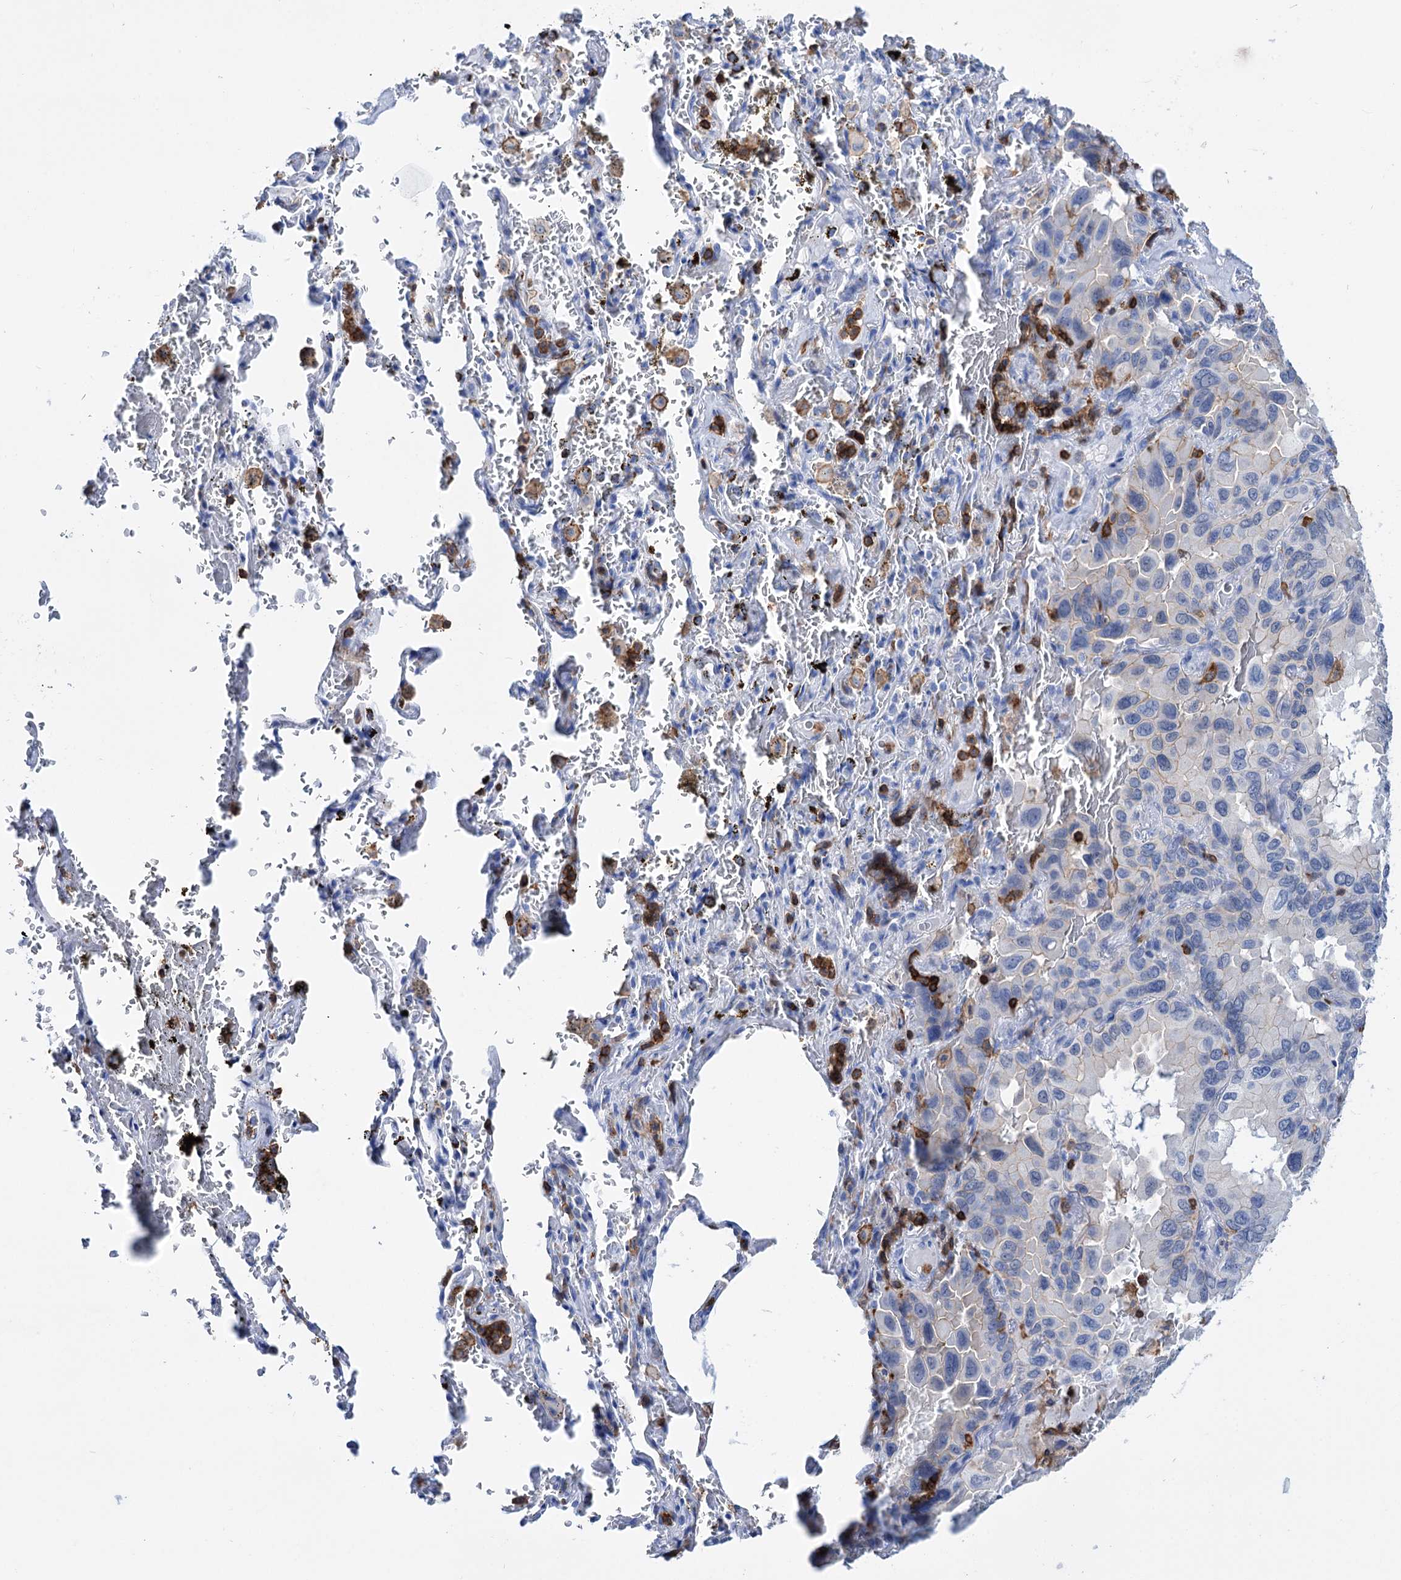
{"staining": {"intensity": "negative", "quantity": "none", "location": "none"}, "tissue": "lung cancer", "cell_type": "Tumor cells", "image_type": "cancer", "snomed": [{"axis": "morphology", "description": "Adenocarcinoma, NOS"}, {"axis": "topography", "description": "Lung"}], "caption": "This histopathology image is of lung adenocarcinoma stained with immunohistochemistry to label a protein in brown with the nuclei are counter-stained blue. There is no expression in tumor cells.", "gene": "DEF6", "patient": {"sex": "male", "age": 64}}